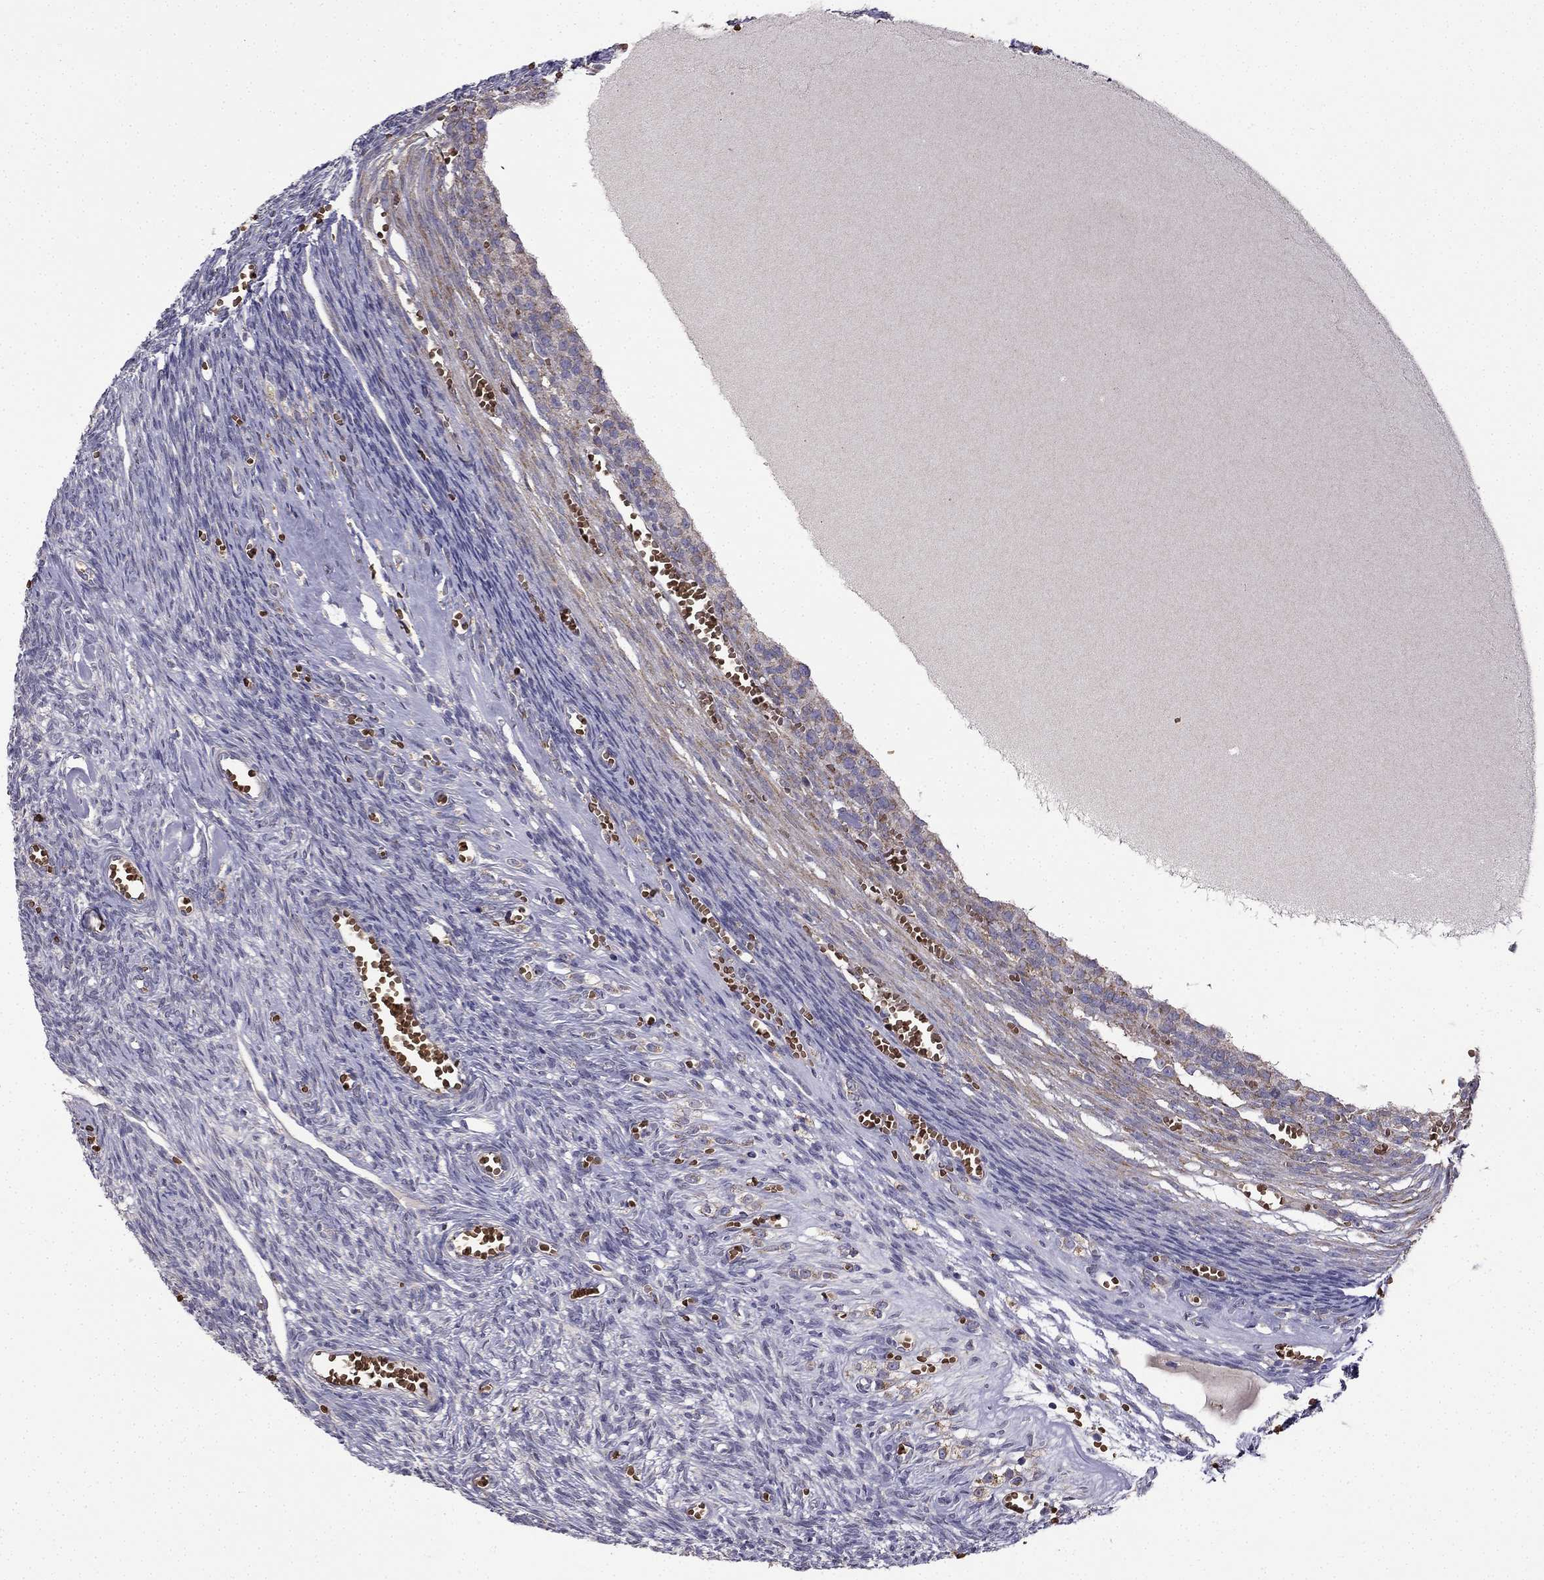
{"staining": {"intensity": "strong", "quantity": "25%-75%", "location": "cytoplasmic/membranous"}, "tissue": "ovary", "cell_type": "Follicle cells", "image_type": "normal", "snomed": [{"axis": "morphology", "description": "Normal tissue, NOS"}, {"axis": "topography", "description": "Ovary"}], "caption": "Immunohistochemical staining of benign ovary reveals strong cytoplasmic/membranous protein staining in approximately 25%-75% of follicle cells. The staining is performed using DAB (3,3'-diaminobenzidine) brown chromogen to label protein expression. The nuclei are counter-stained blue using hematoxylin.", "gene": "B4GALT7", "patient": {"sex": "female", "age": 43}}